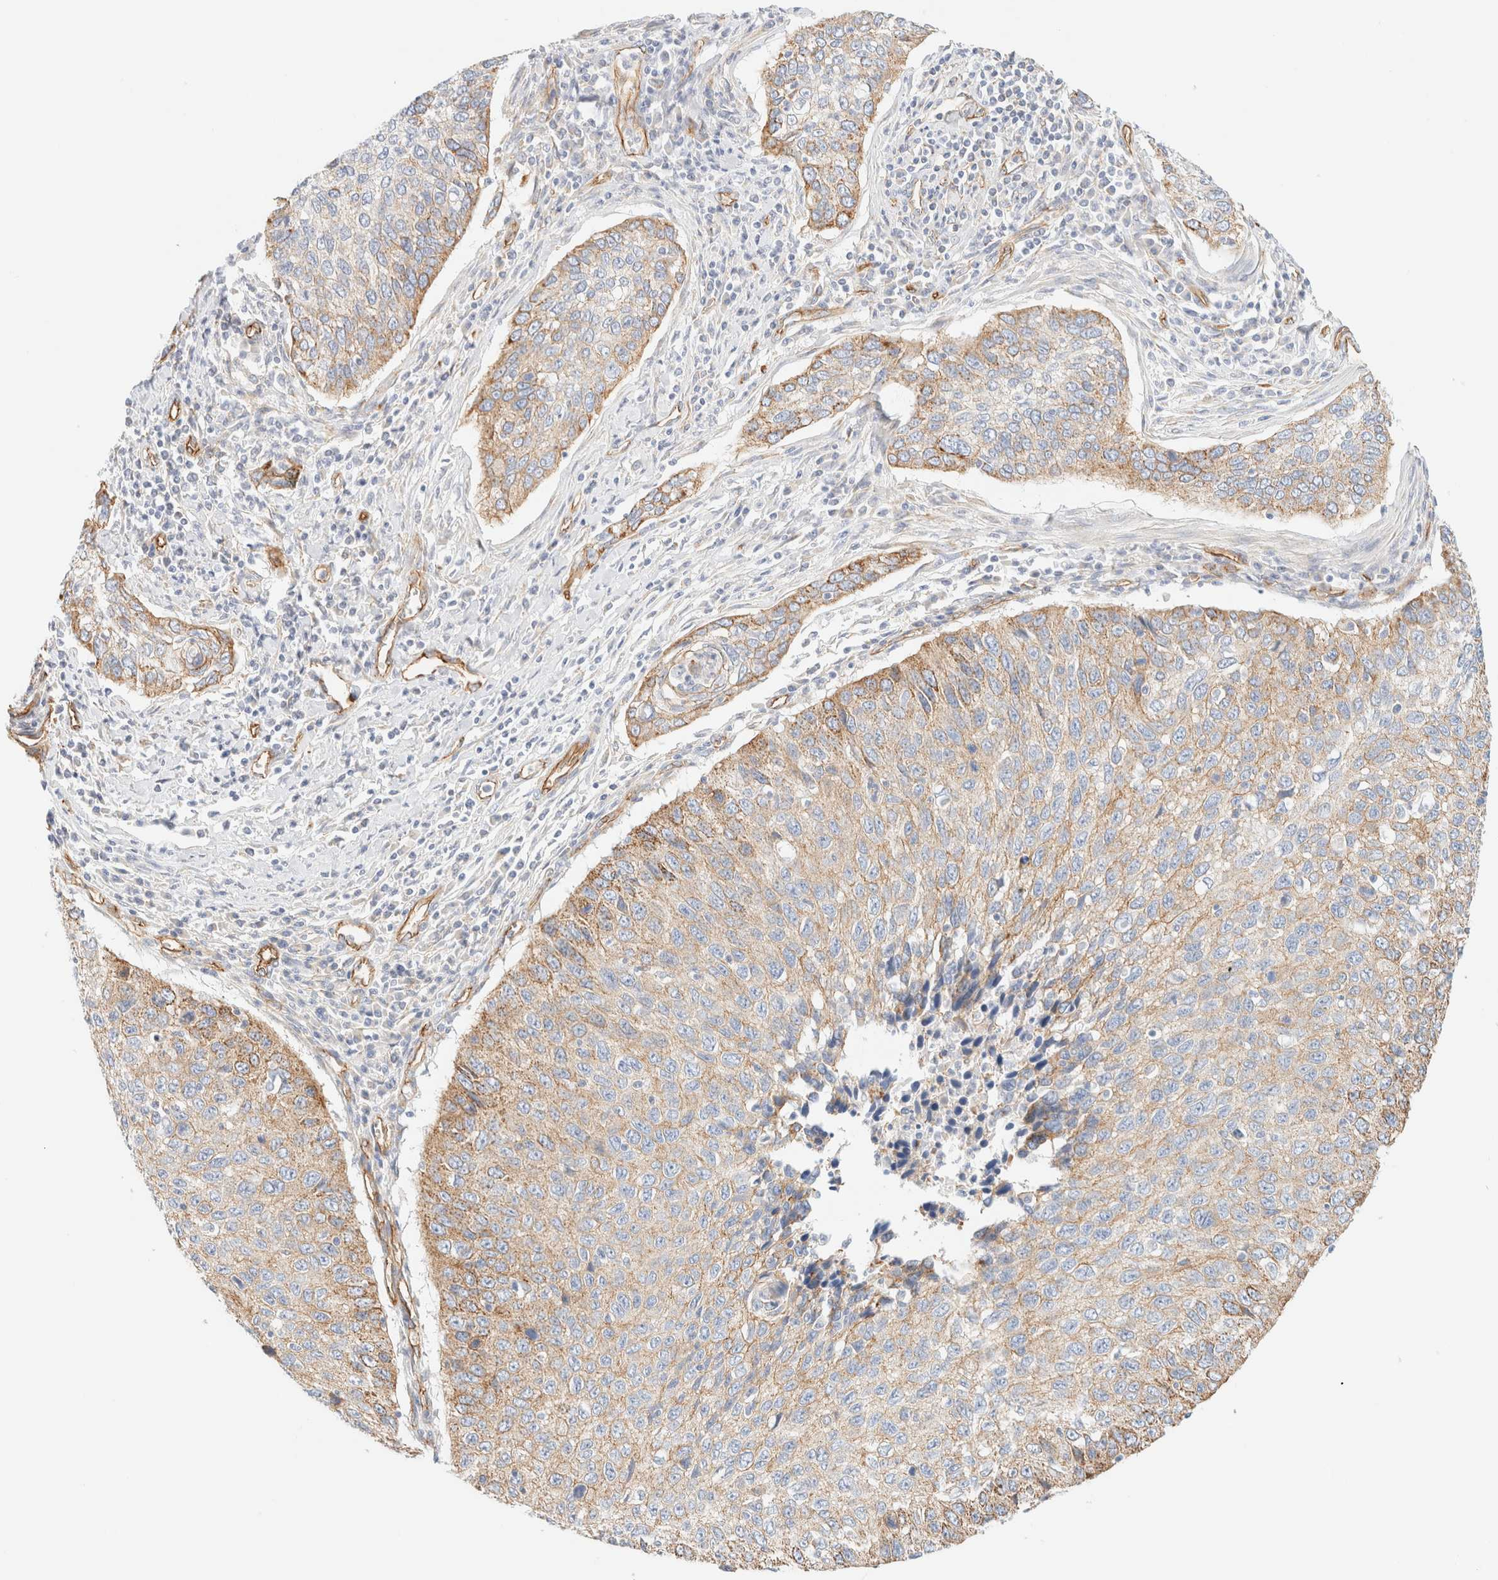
{"staining": {"intensity": "weak", "quantity": ">75%", "location": "cytoplasmic/membranous"}, "tissue": "cervical cancer", "cell_type": "Tumor cells", "image_type": "cancer", "snomed": [{"axis": "morphology", "description": "Squamous cell carcinoma, NOS"}, {"axis": "topography", "description": "Cervix"}], "caption": "Cervical cancer (squamous cell carcinoma) was stained to show a protein in brown. There is low levels of weak cytoplasmic/membranous expression in approximately >75% of tumor cells.", "gene": "CYB5R4", "patient": {"sex": "female", "age": 53}}